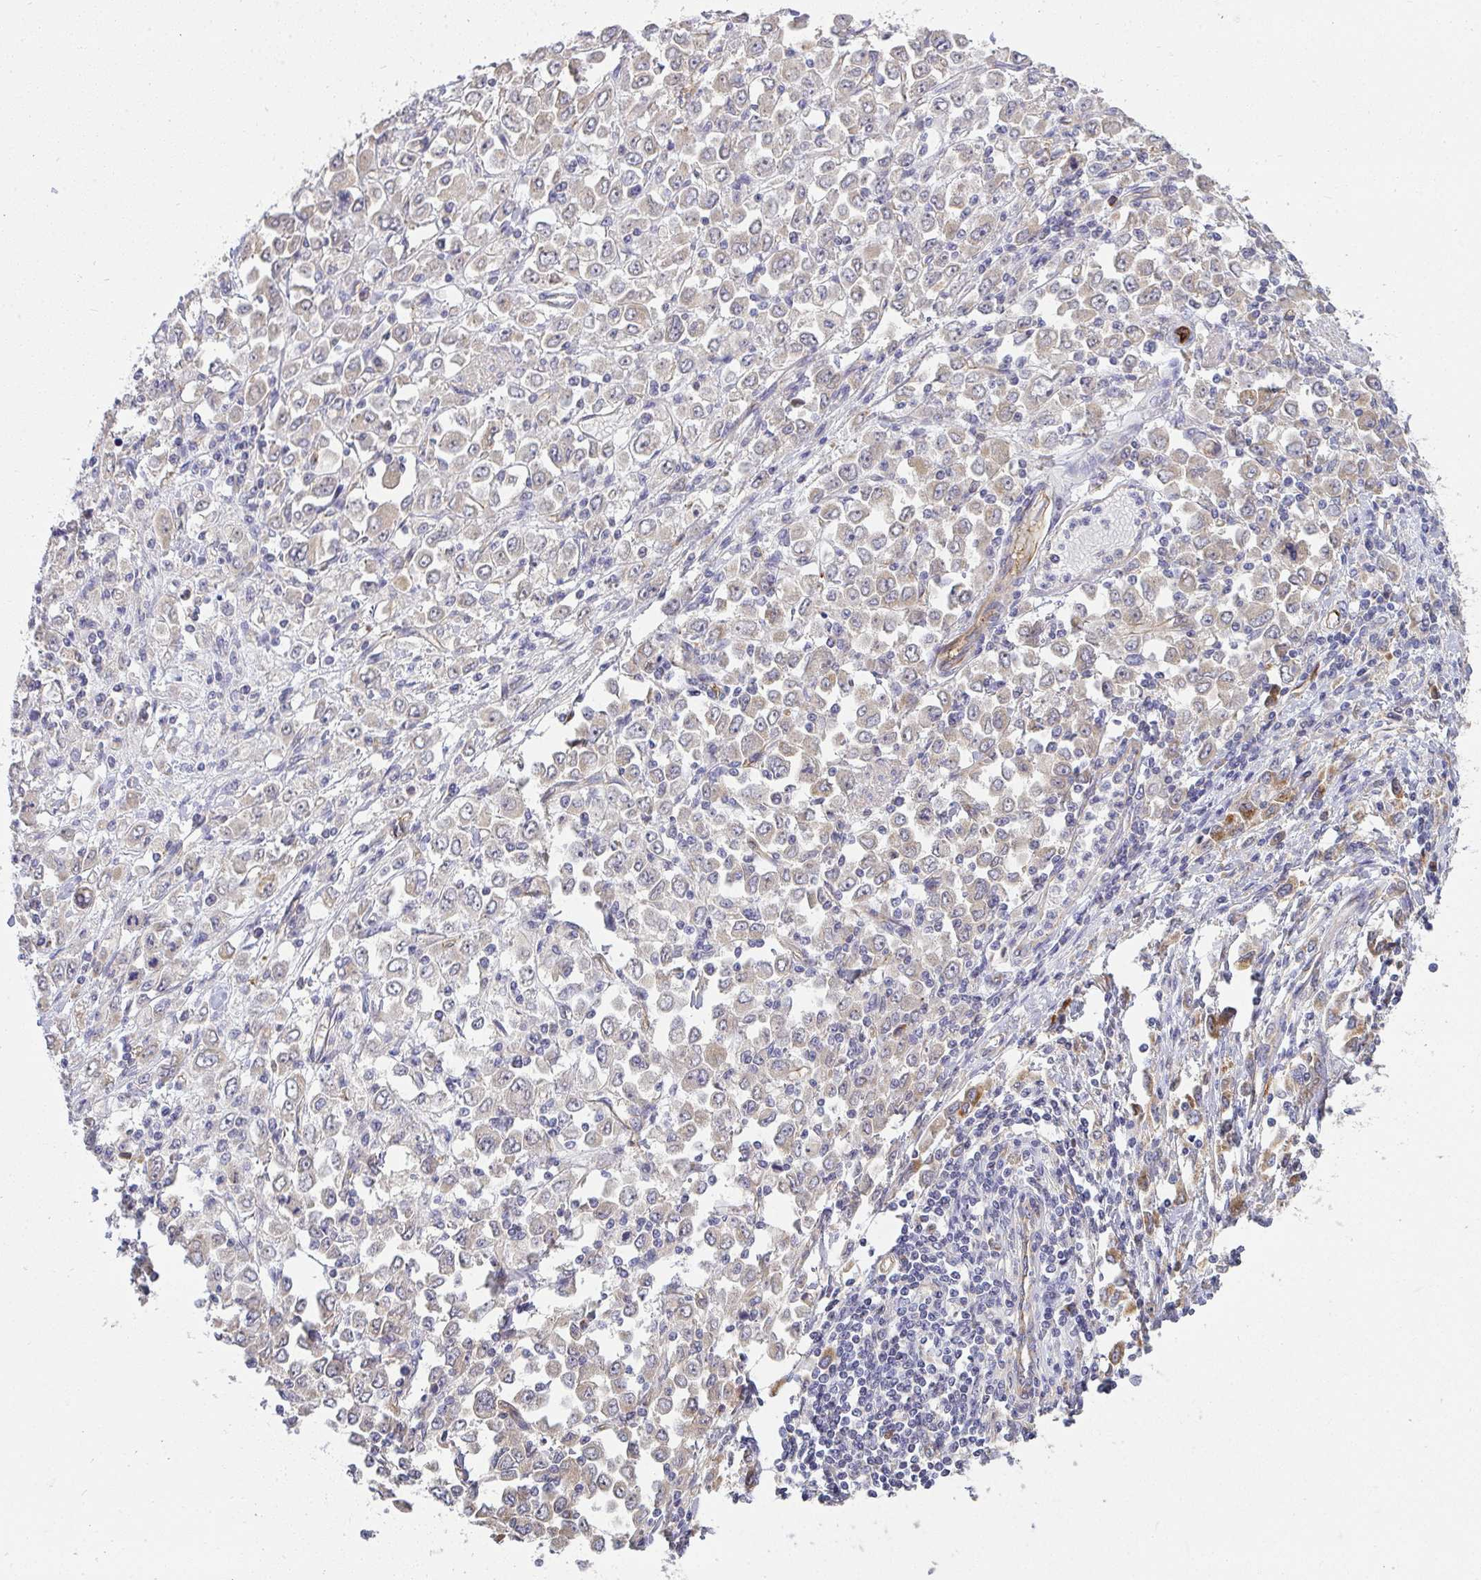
{"staining": {"intensity": "weak", "quantity": "<25%", "location": "cytoplasmic/membranous"}, "tissue": "stomach cancer", "cell_type": "Tumor cells", "image_type": "cancer", "snomed": [{"axis": "morphology", "description": "Adenocarcinoma, NOS"}, {"axis": "topography", "description": "Stomach, upper"}], "caption": "An IHC histopathology image of stomach adenocarcinoma is shown. There is no staining in tumor cells of stomach adenocarcinoma.", "gene": "B4GALT6", "patient": {"sex": "male", "age": 70}}